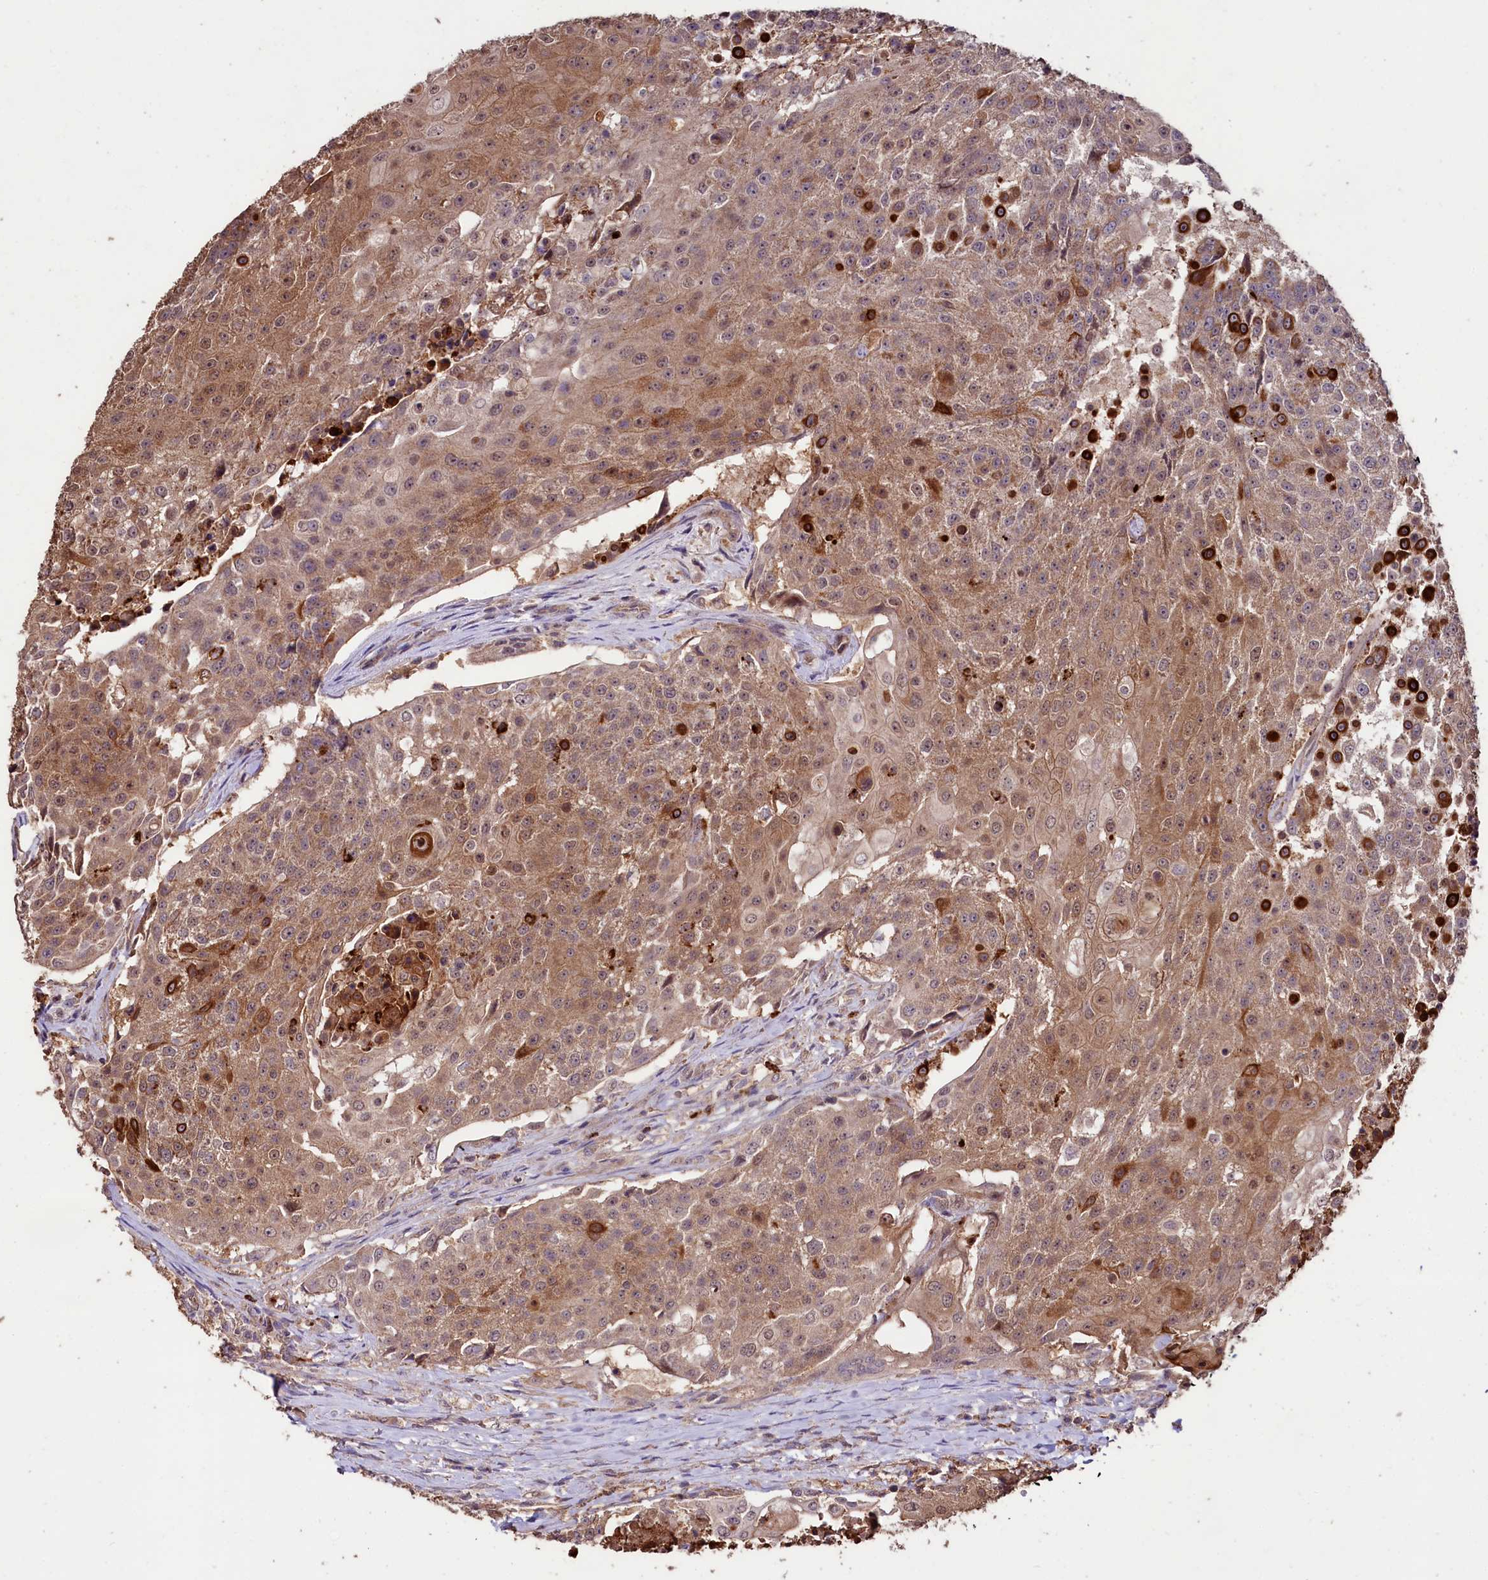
{"staining": {"intensity": "moderate", "quantity": ">75%", "location": "cytoplasmic/membranous"}, "tissue": "urothelial cancer", "cell_type": "Tumor cells", "image_type": "cancer", "snomed": [{"axis": "morphology", "description": "Urothelial carcinoma, High grade"}, {"axis": "topography", "description": "Urinary bladder"}], "caption": "An IHC image of tumor tissue is shown. Protein staining in brown labels moderate cytoplasmic/membranous positivity in urothelial cancer within tumor cells.", "gene": "KLRB1", "patient": {"sex": "female", "age": 63}}